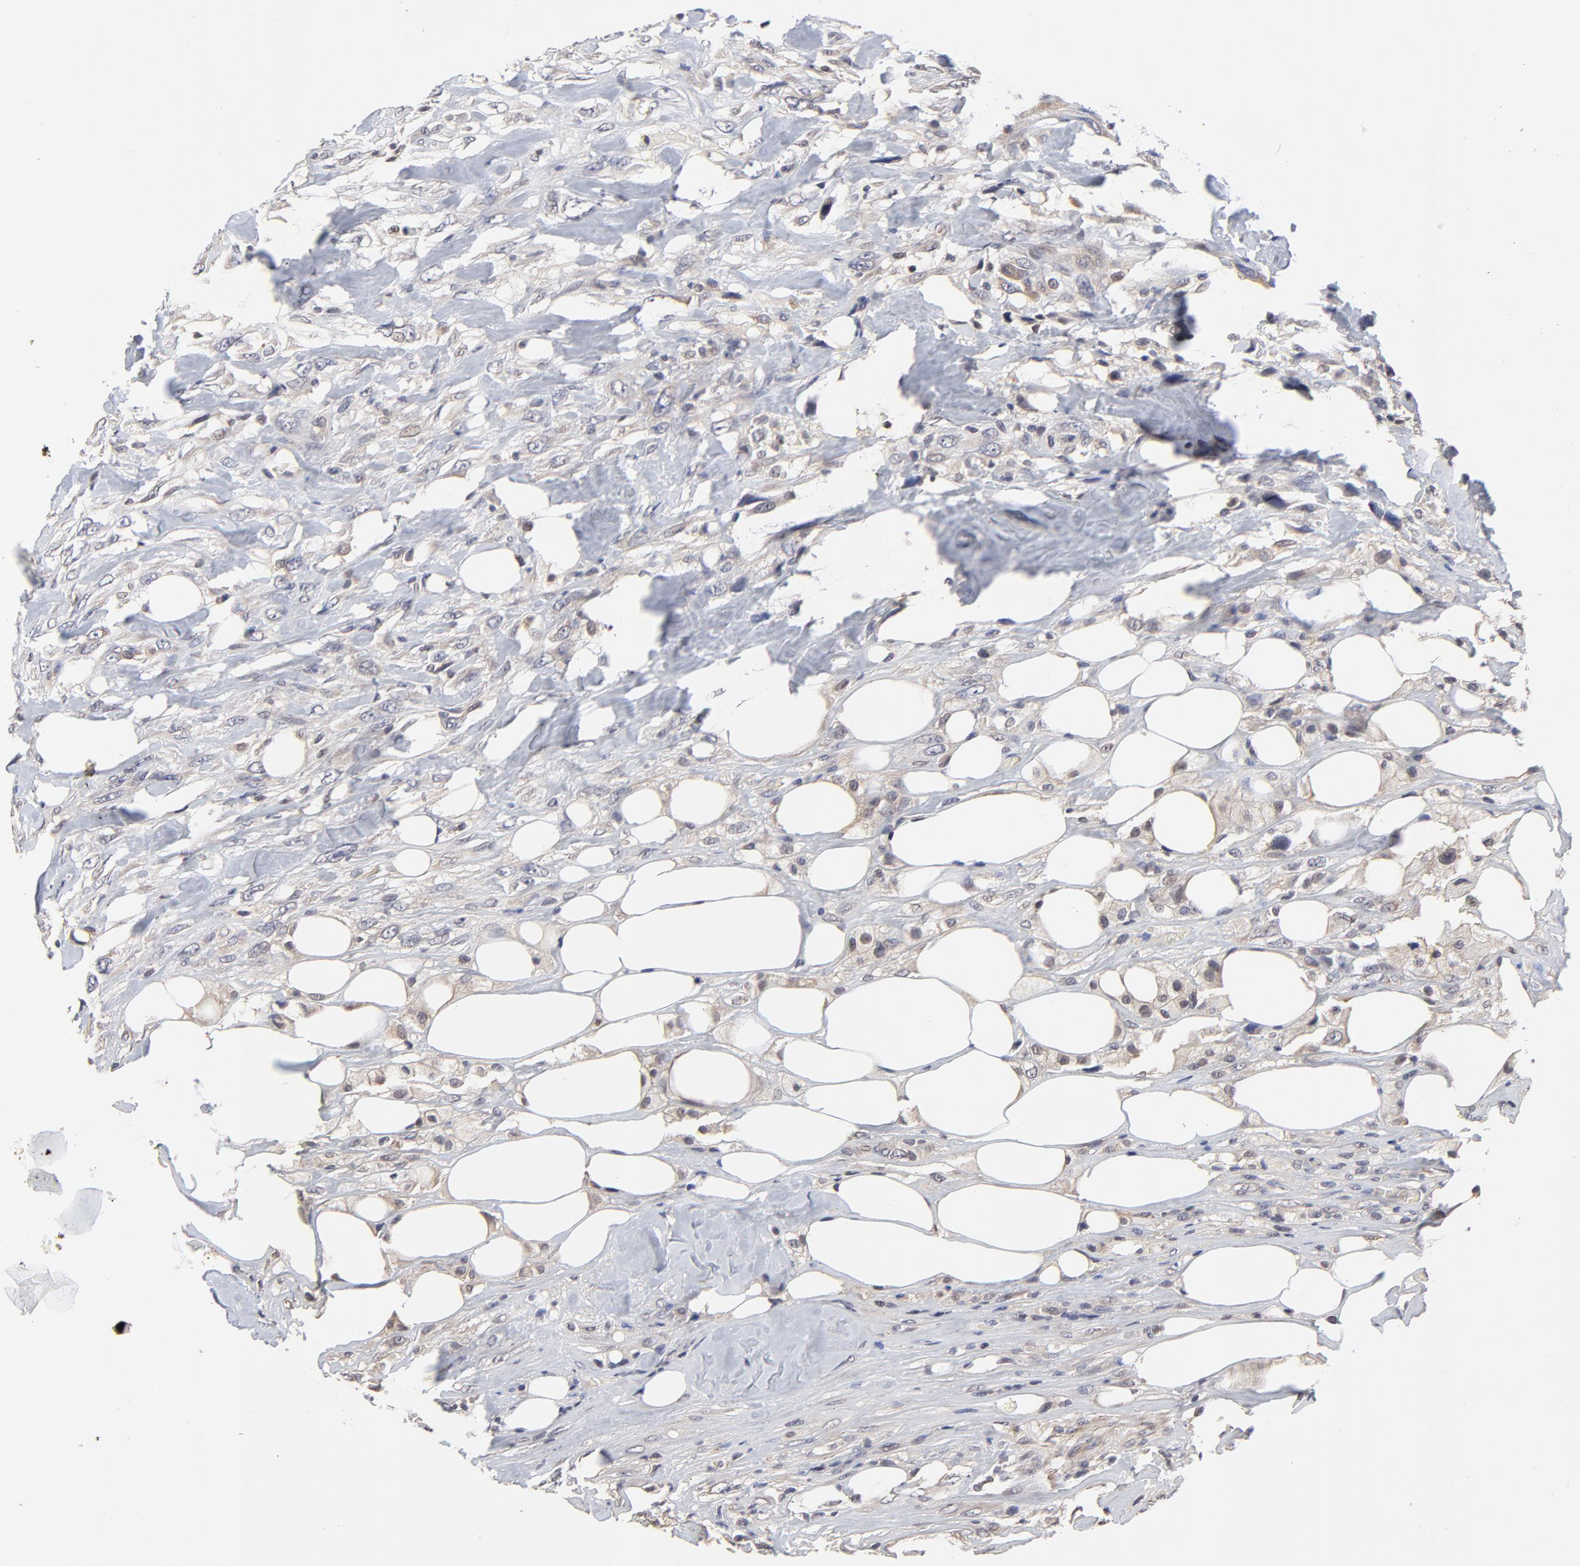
{"staining": {"intensity": "weak", "quantity": ">75%", "location": "cytoplasmic/membranous"}, "tissue": "breast cancer", "cell_type": "Tumor cells", "image_type": "cancer", "snomed": [{"axis": "morphology", "description": "Neoplasm, malignant, NOS"}, {"axis": "topography", "description": "Breast"}], "caption": "Breast cancer stained for a protein (brown) shows weak cytoplasmic/membranous positive staining in approximately >75% of tumor cells.", "gene": "ZNF157", "patient": {"sex": "female", "age": 50}}